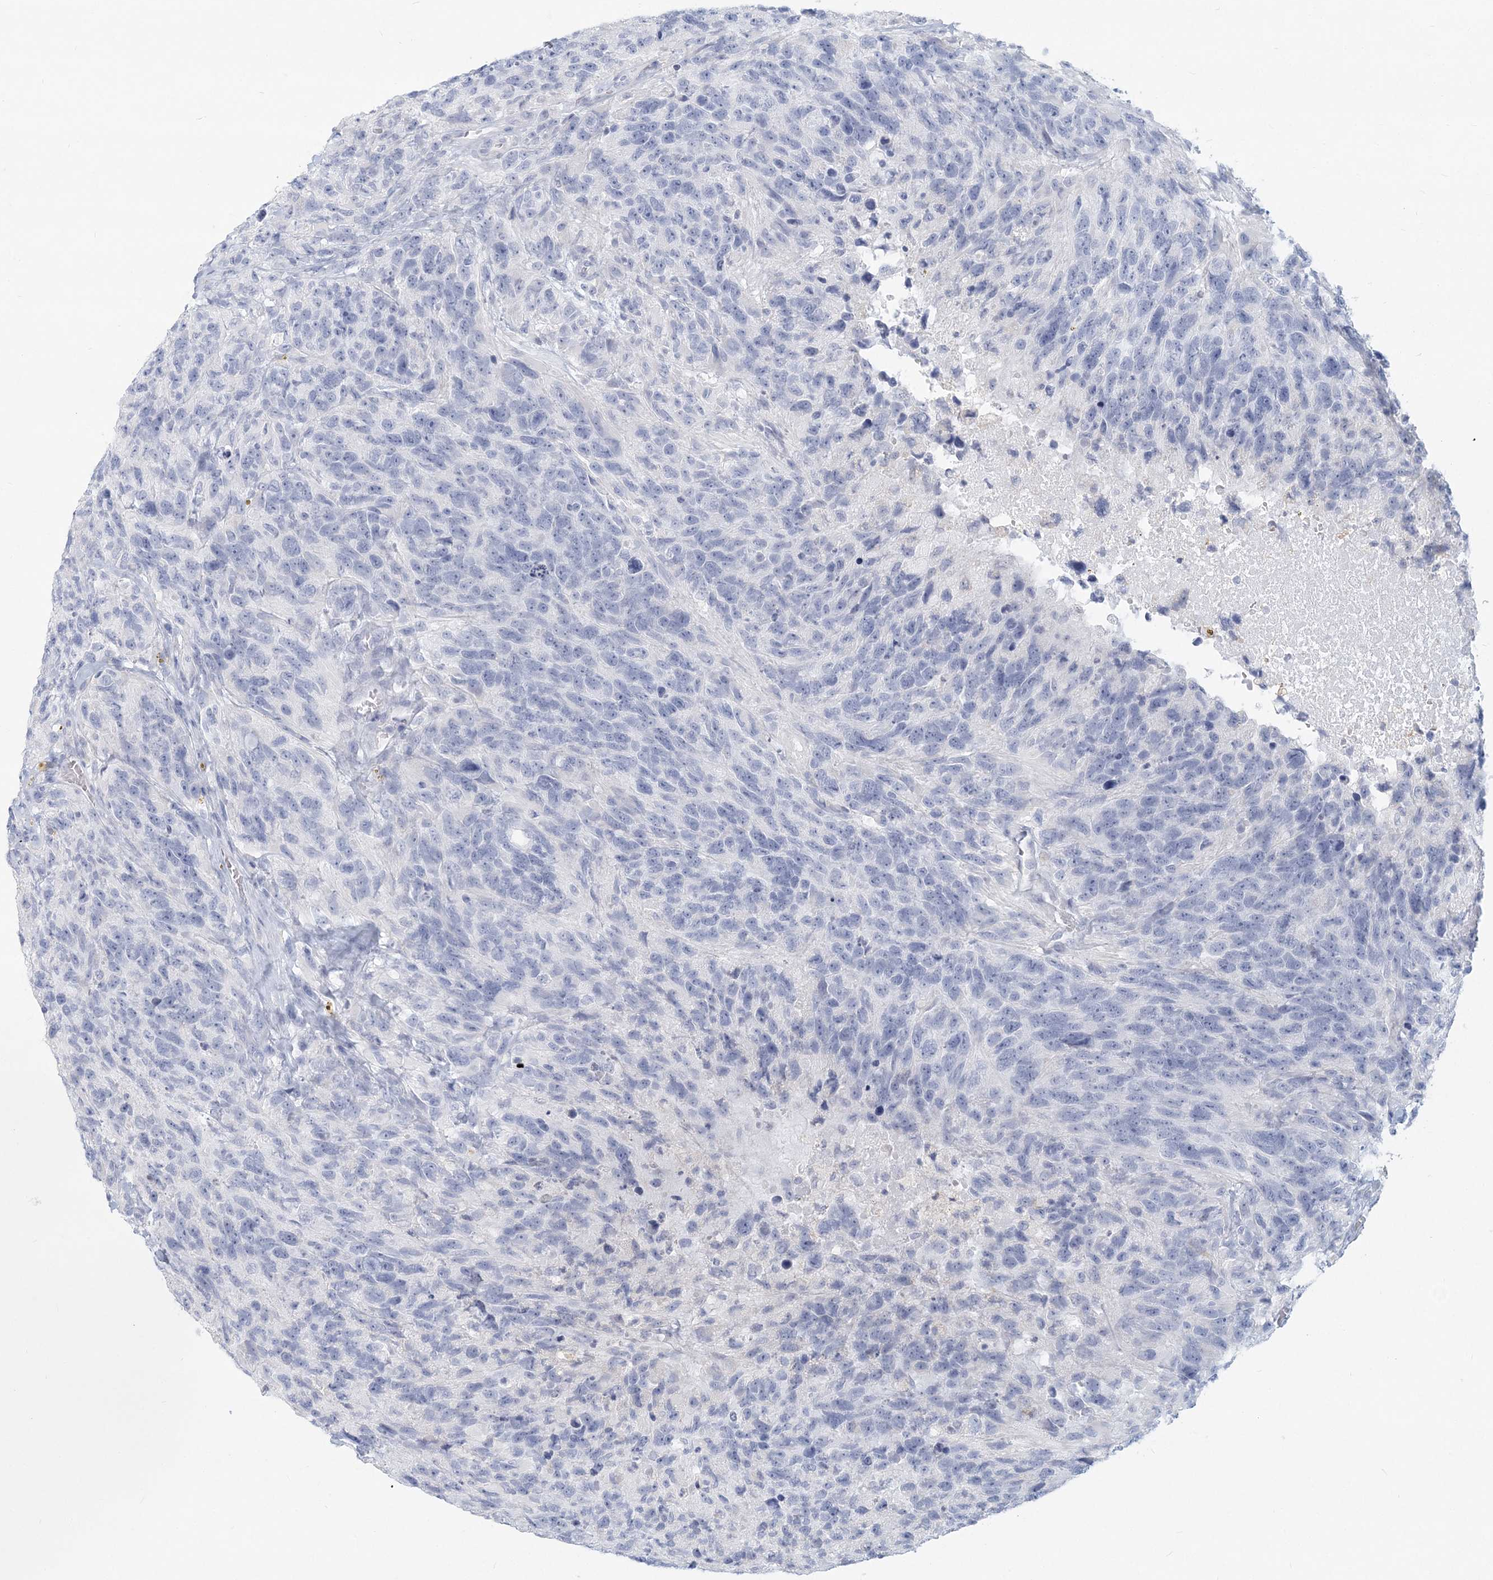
{"staining": {"intensity": "negative", "quantity": "none", "location": "none"}, "tissue": "glioma", "cell_type": "Tumor cells", "image_type": "cancer", "snomed": [{"axis": "morphology", "description": "Glioma, malignant, High grade"}, {"axis": "topography", "description": "Brain"}], "caption": "This is an immunohistochemistry (IHC) photomicrograph of human malignant glioma (high-grade). There is no positivity in tumor cells.", "gene": "CSN1S1", "patient": {"sex": "male", "age": 69}}